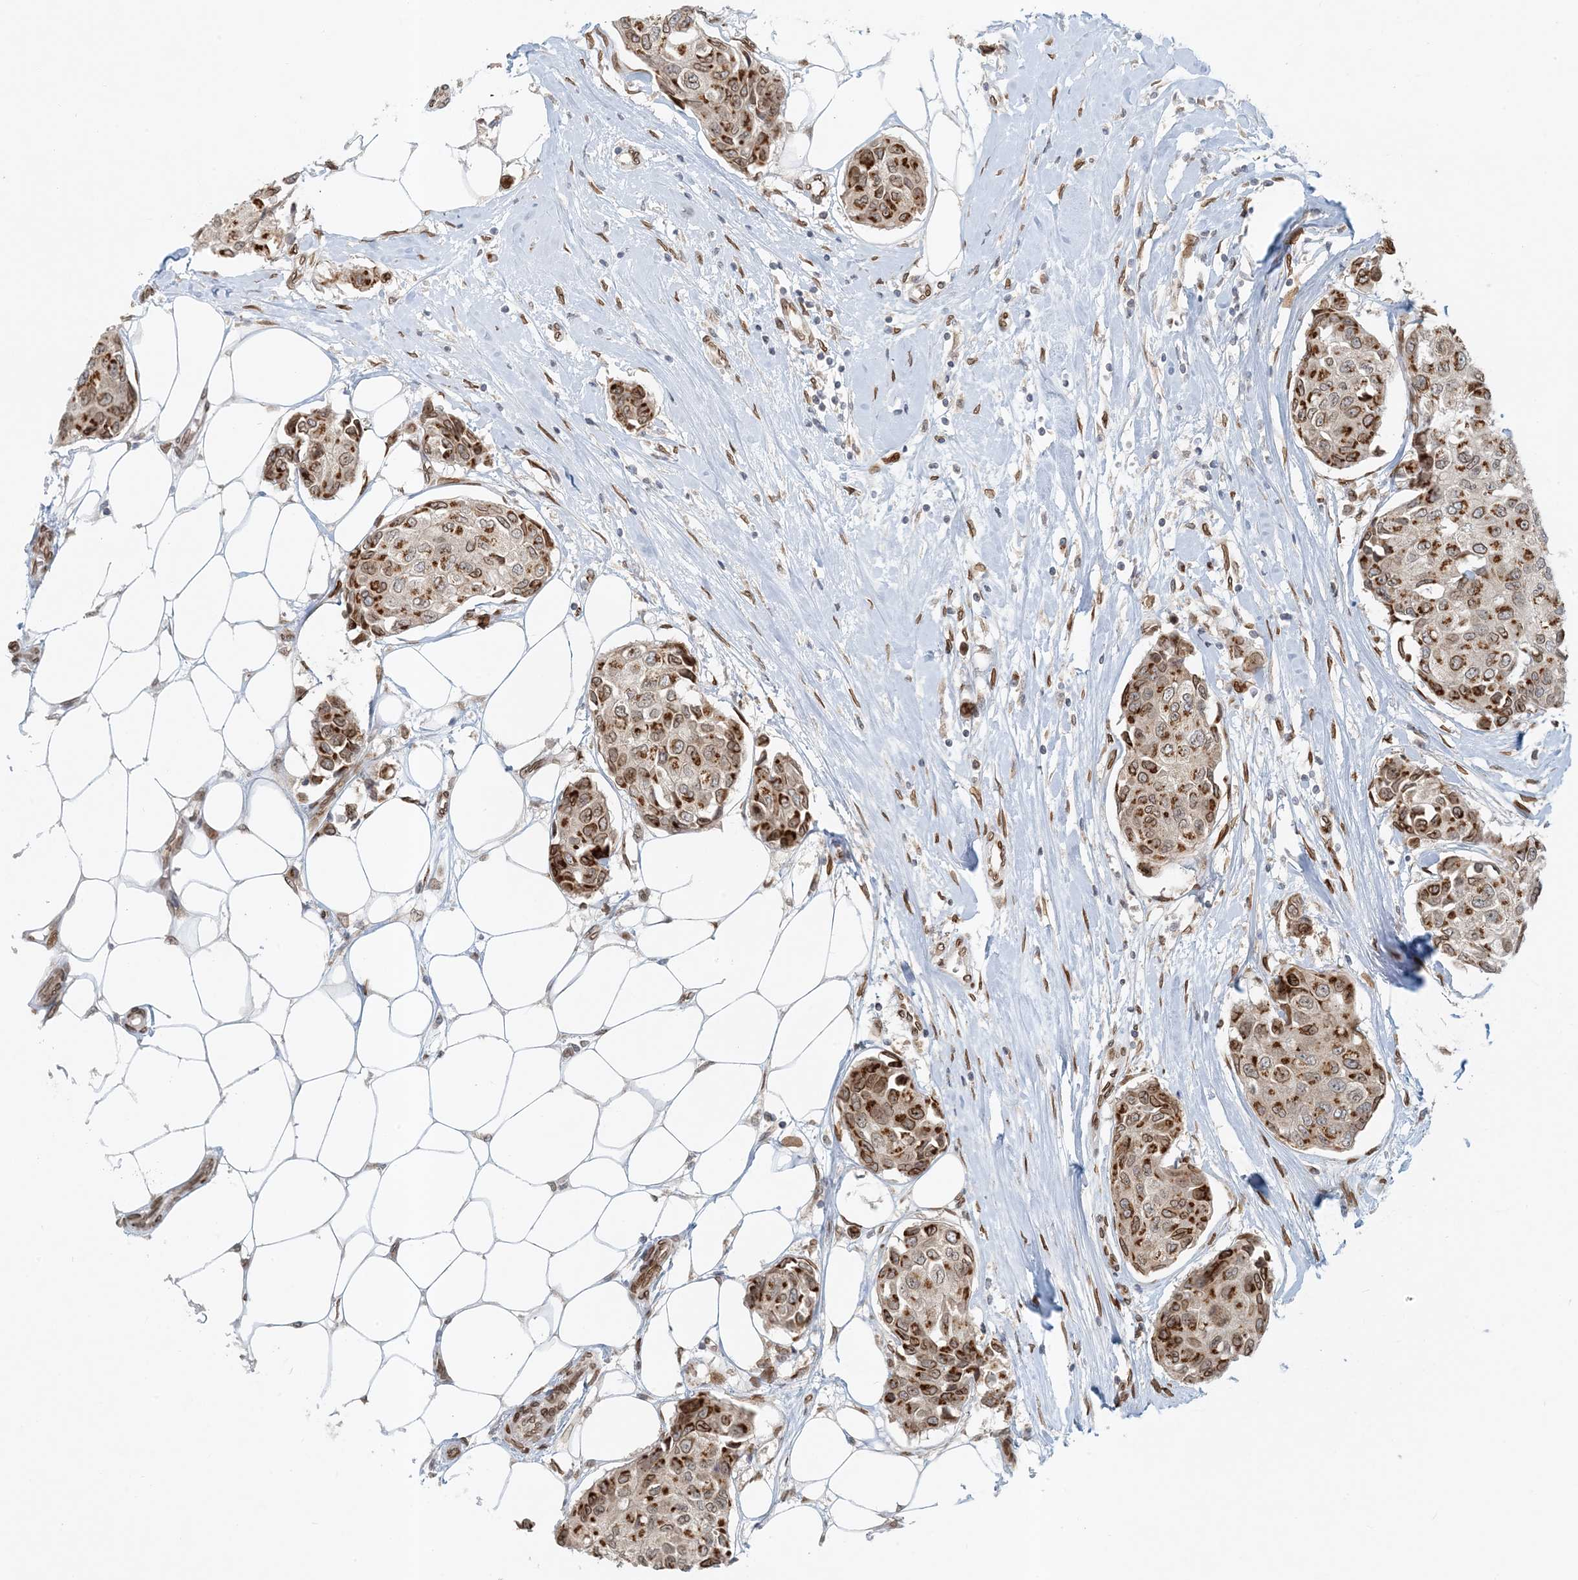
{"staining": {"intensity": "strong", "quantity": ">75%", "location": "cytoplasmic/membranous,nuclear"}, "tissue": "breast cancer", "cell_type": "Tumor cells", "image_type": "cancer", "snomed": [{"axis": "morphology", "description": "Duct carcinoma"}, {"axis": "topography", "description": "Breast"}], "caption": "Immunohistochemistry (IHC) of human breast cancer reveals high levels of strong cytoplasmic/membranous and nuclear positivity in approximately >75% of tumor cells. (IHC, brightfield microscopy, high magnification).", "gene": "SLC35A2", "patient": {"sex": "female", "age": 80}}